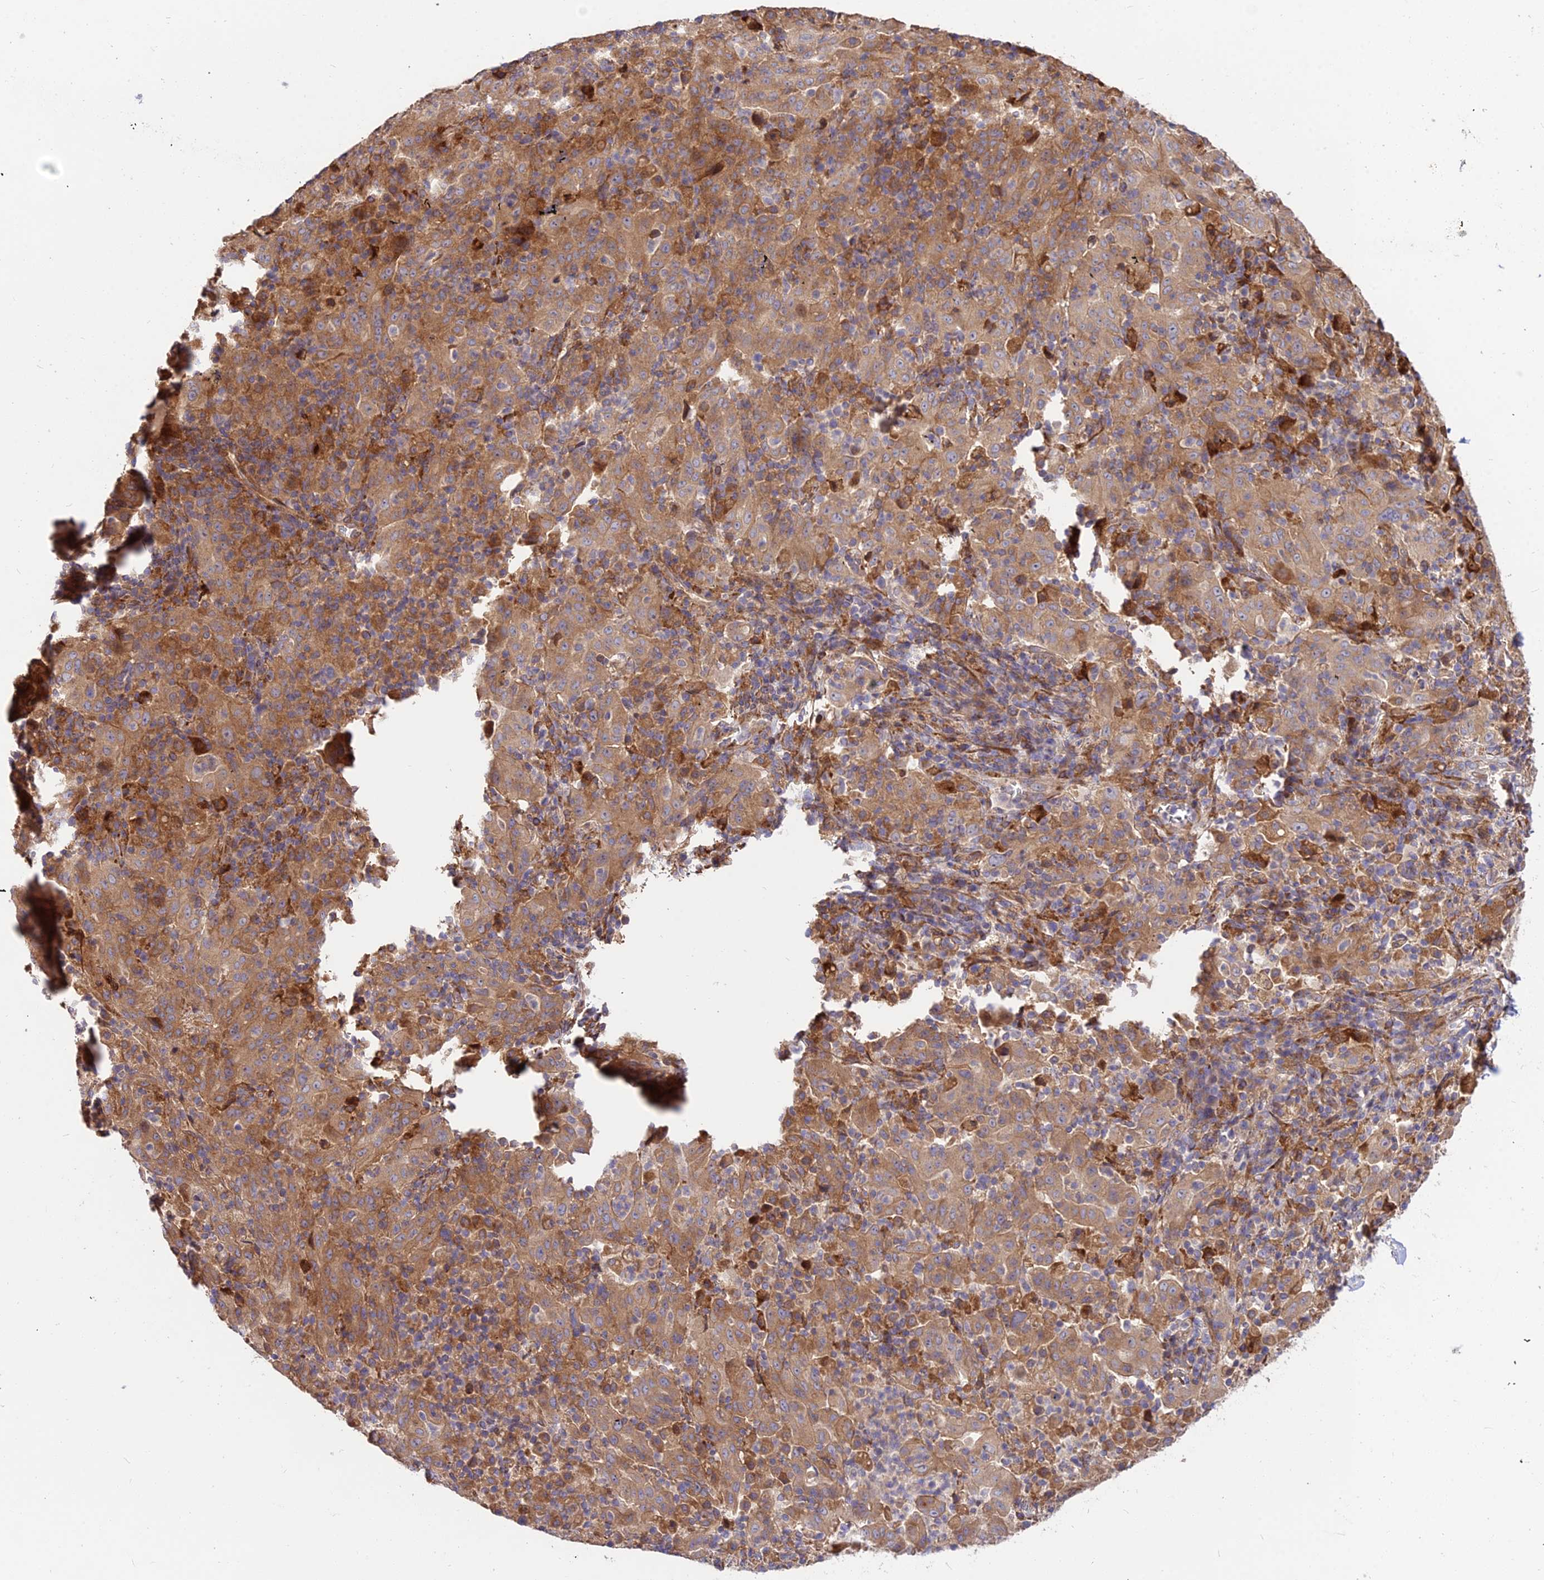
{"staining": {"intensity": "moderate", "quantity": ">75%", "location": "cytoplasmic/membranous"}, "tissue": "pancreatic cancer", "cell_type": "Tumor cells", "image_type": "cancer", "snomed": [{"axis": "morphology", "description": "Adenocarcinoma, NOS"}, {"axis": "topography", "description": "Pancreas"}], "caption": "Immunohistochemistry (IHC) (DAB) staining of adenocarcinoma (pancreatic) displays moderate cytoplasmic/membranous protein expression in approximately >75% of tumor cells.", "gene": "ROCK1", "patient": {"sex": "male", "age": 63}}